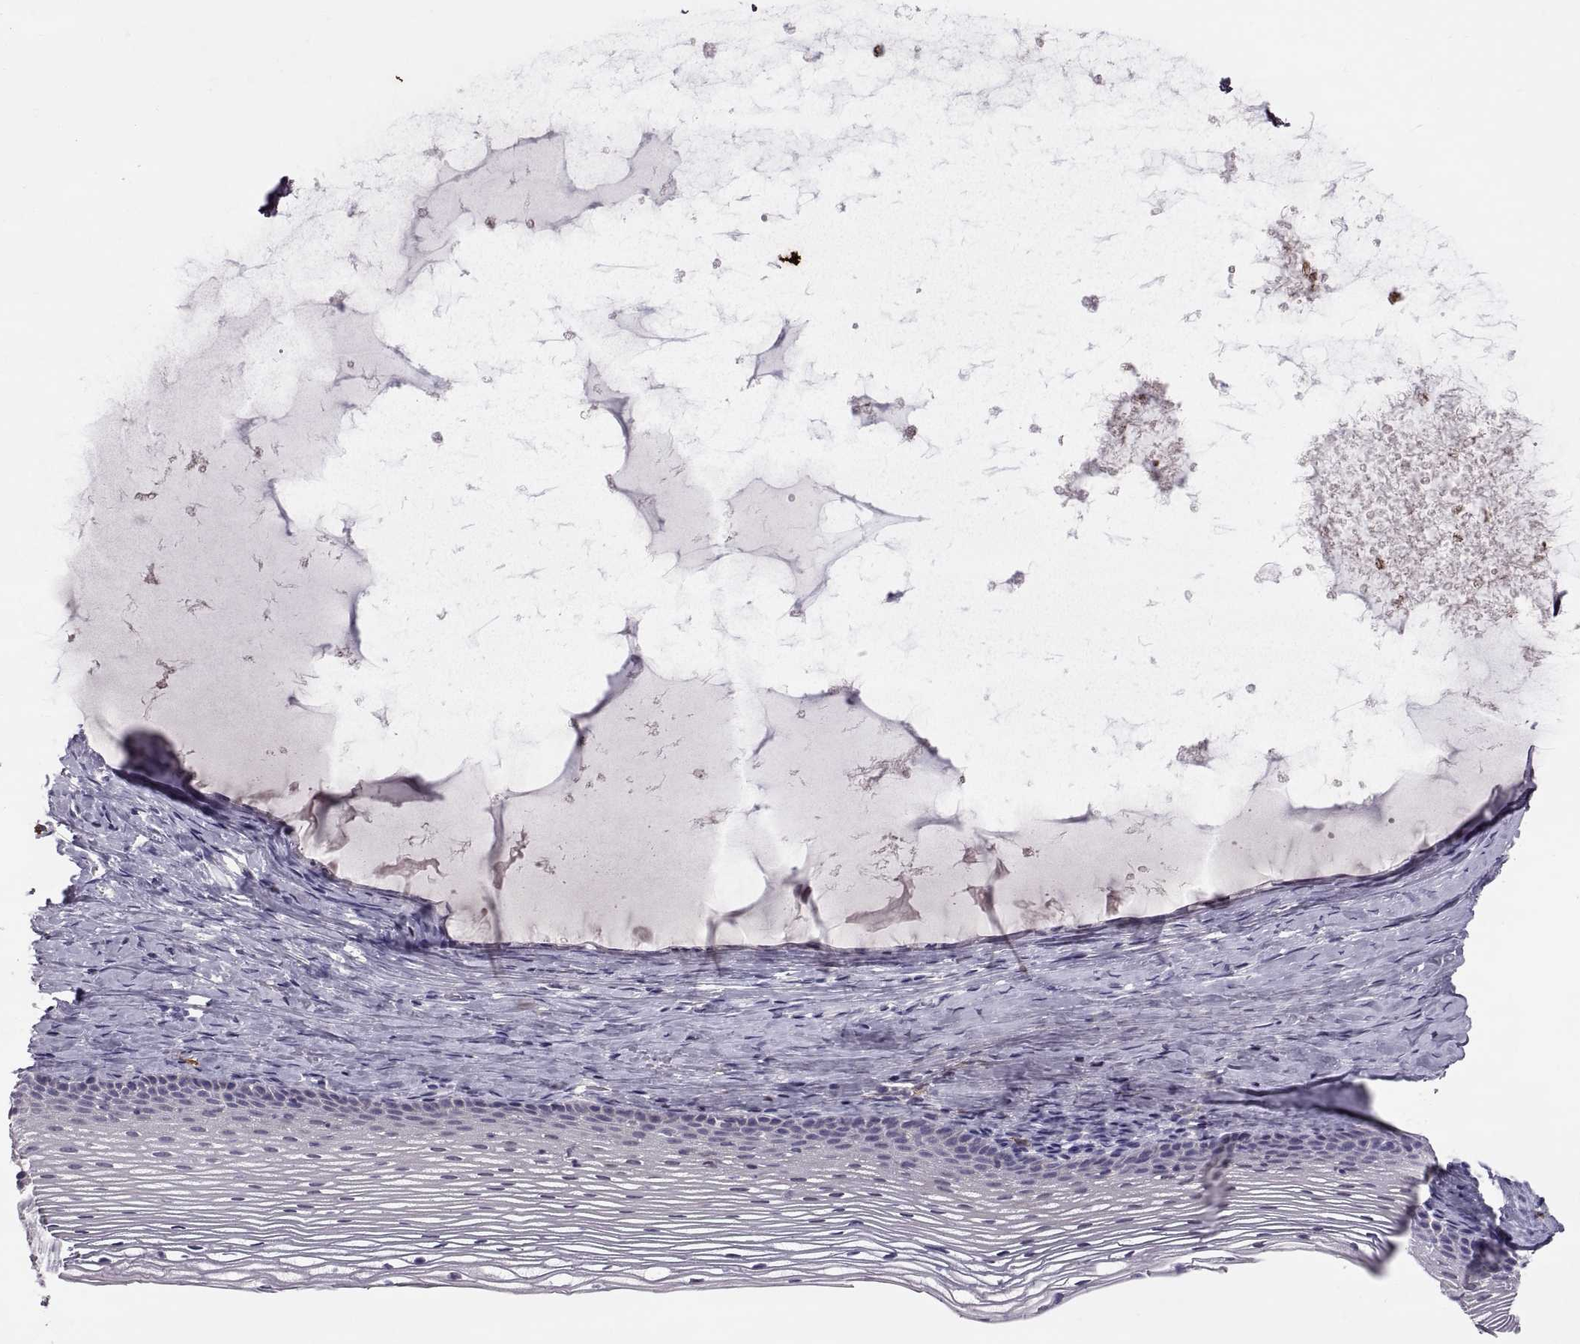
{"staining": {"intensity": "negative", "quantity": "none", "location": "none"}, "tissue": "cervix", "cell_type": "Glandular cells", "image_type": "normal", "snomed": [{"axis": "morphology", "description": "Normal tissue, NOS"}, {"axis": "topography", "description": "Cervix"}], "caption": "Normal cervix was stained to show a protein in brown. There is no significant expression in glandular cells. The staining is performed using DAB (3,3'-diaminobenzidine) brown chromogen with nuclei counter-stained in using hematoxylin.", "gene": "WFDC8", "patient": {"sex": "female", "age": 39}}